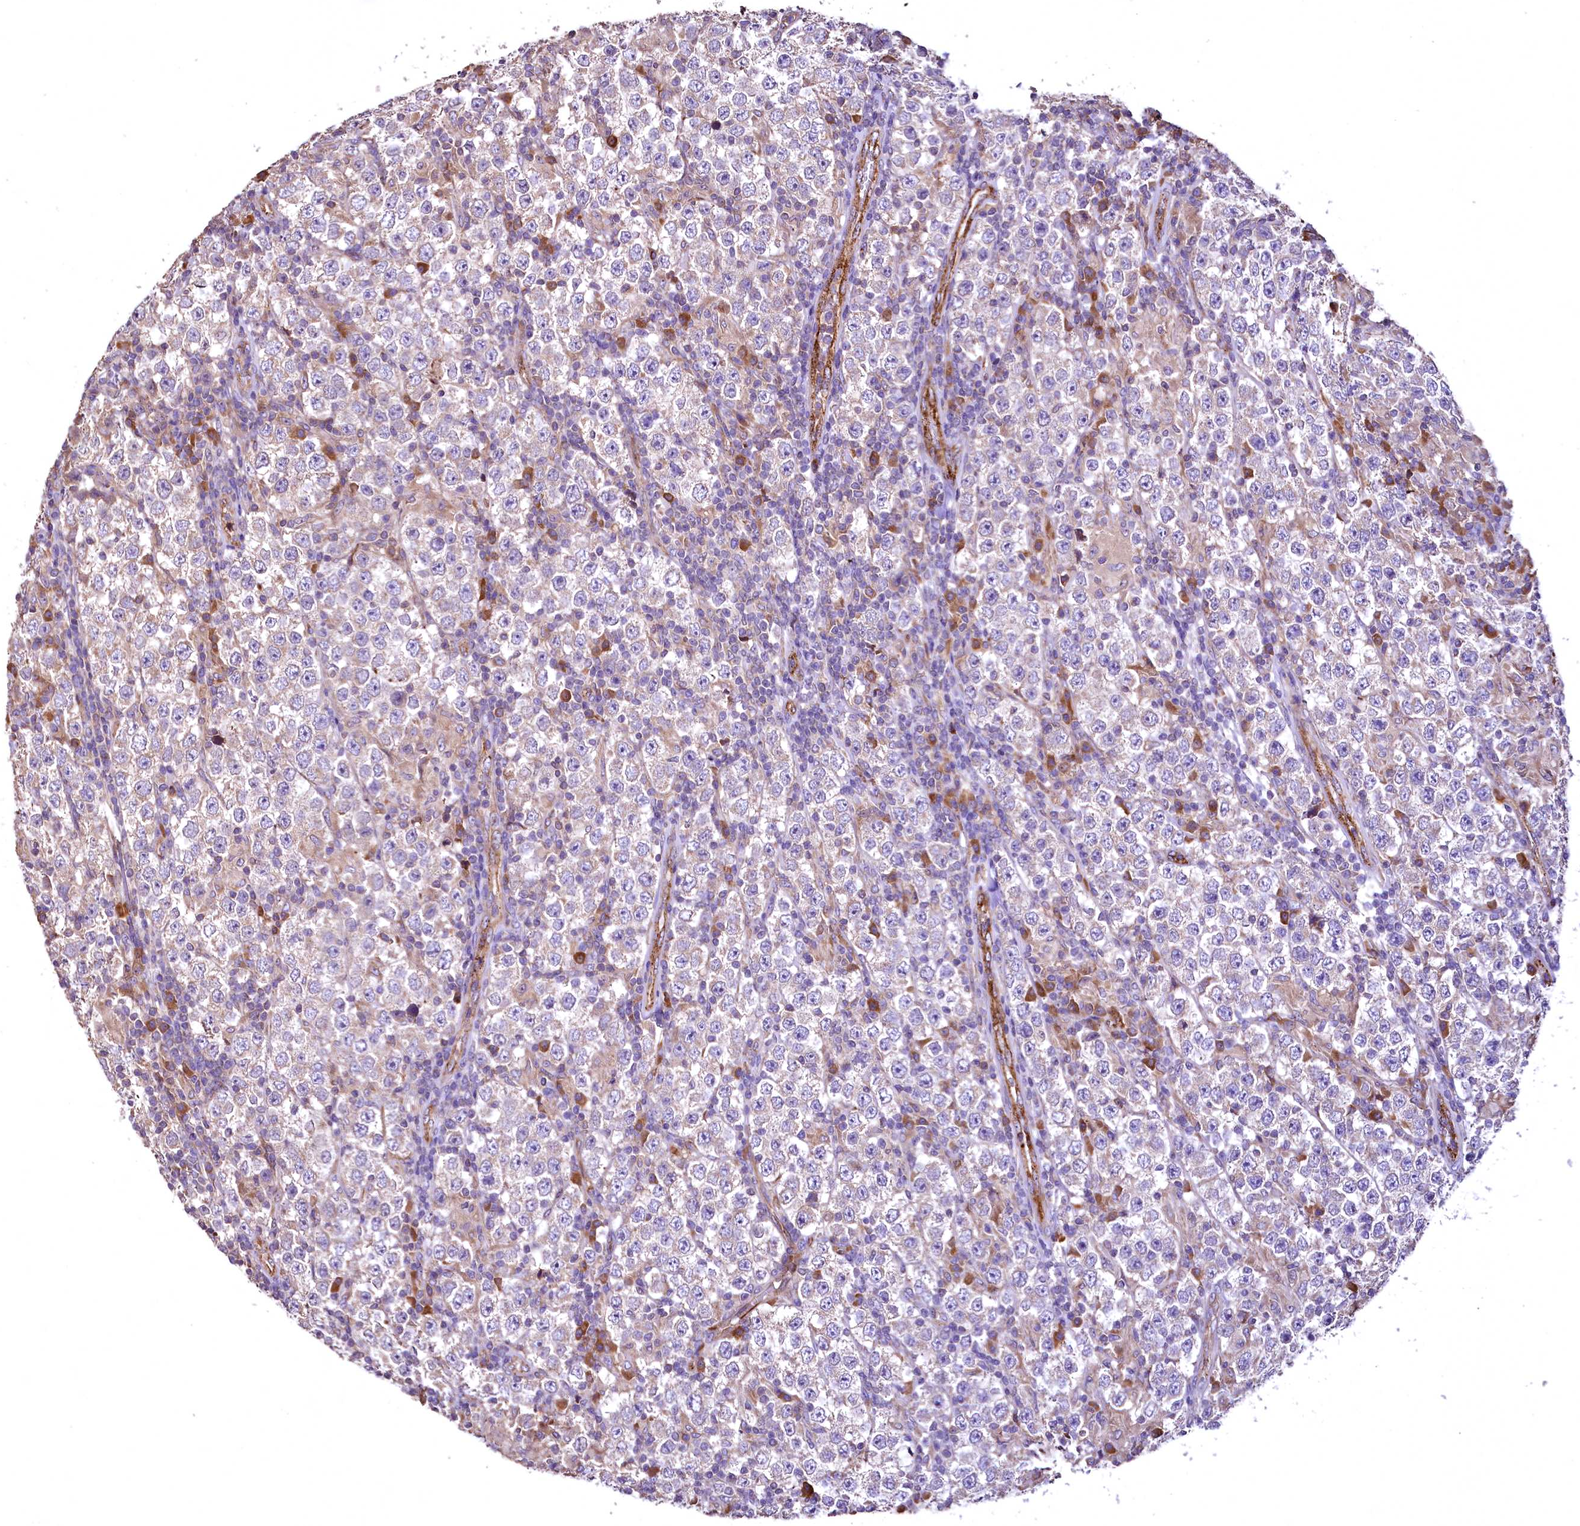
{"staining": {"intensity": "negative", "quantity": "none", "location": "none"}, "tissue": "testis cancer", "cell_type": "Tumor cells", "image_type": "cancer", "snomed": [{"axis": "morphology", "description": "Normal tissue, NOS"}, {"axis": "morphology", "description": "Urothelial carcinoma, High grade"}, {"axis": "morphology", "description": "Seminoma, NOS"}, {"axis": "morphology", "description": "Carcinoma, Embryonal, NOS"}, {"axis": "topography", "description": "Urinary bladder"}, {"axis": "topography", "description": "Testis"}], "caption": "Testis cancer (embryonal carcinoma) was stained to show a protein in brown. There is no significant staining in tumor cells.", "gene": "RASSF1", "patient": {"sex": "male", "age": 41}}